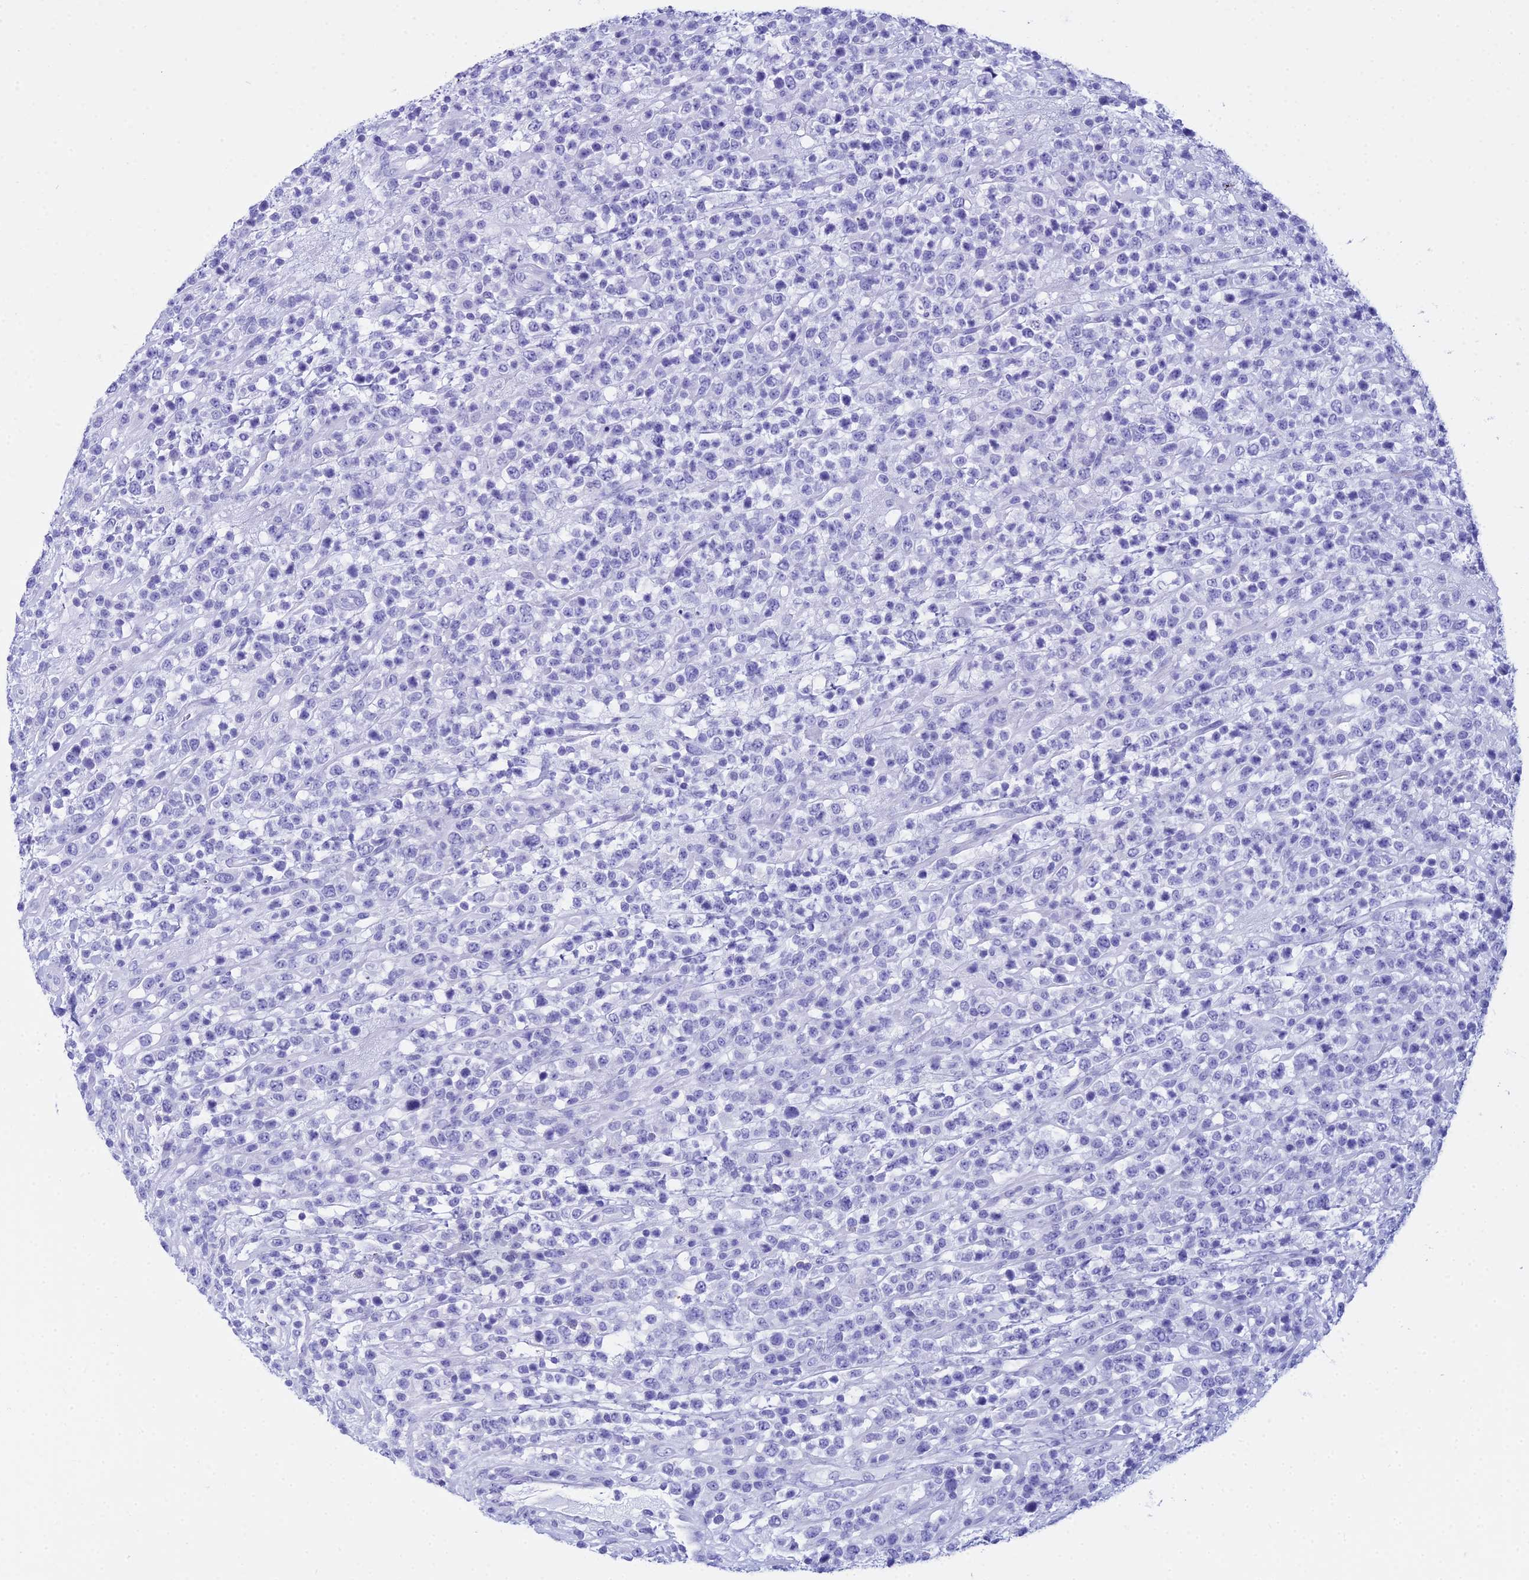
{"staining": {"intensity": "negative", "quantity": "none", "location": "none"}, "tissue": "lymphoma", "cell_type": "Tumor cells", "image_type": "cancer", "snomed": [{"axis": "morphology", "description": "Malignant lymphoma, non-Hodgkin's type, High grade"}, {"axis": "topography", "description": "Colon"}], "caption": "IHC of lymphoma demonstrates no staining in tumor cells.", "gene": "ZNF442", "patient": {"sex": "female", "age": 53}}